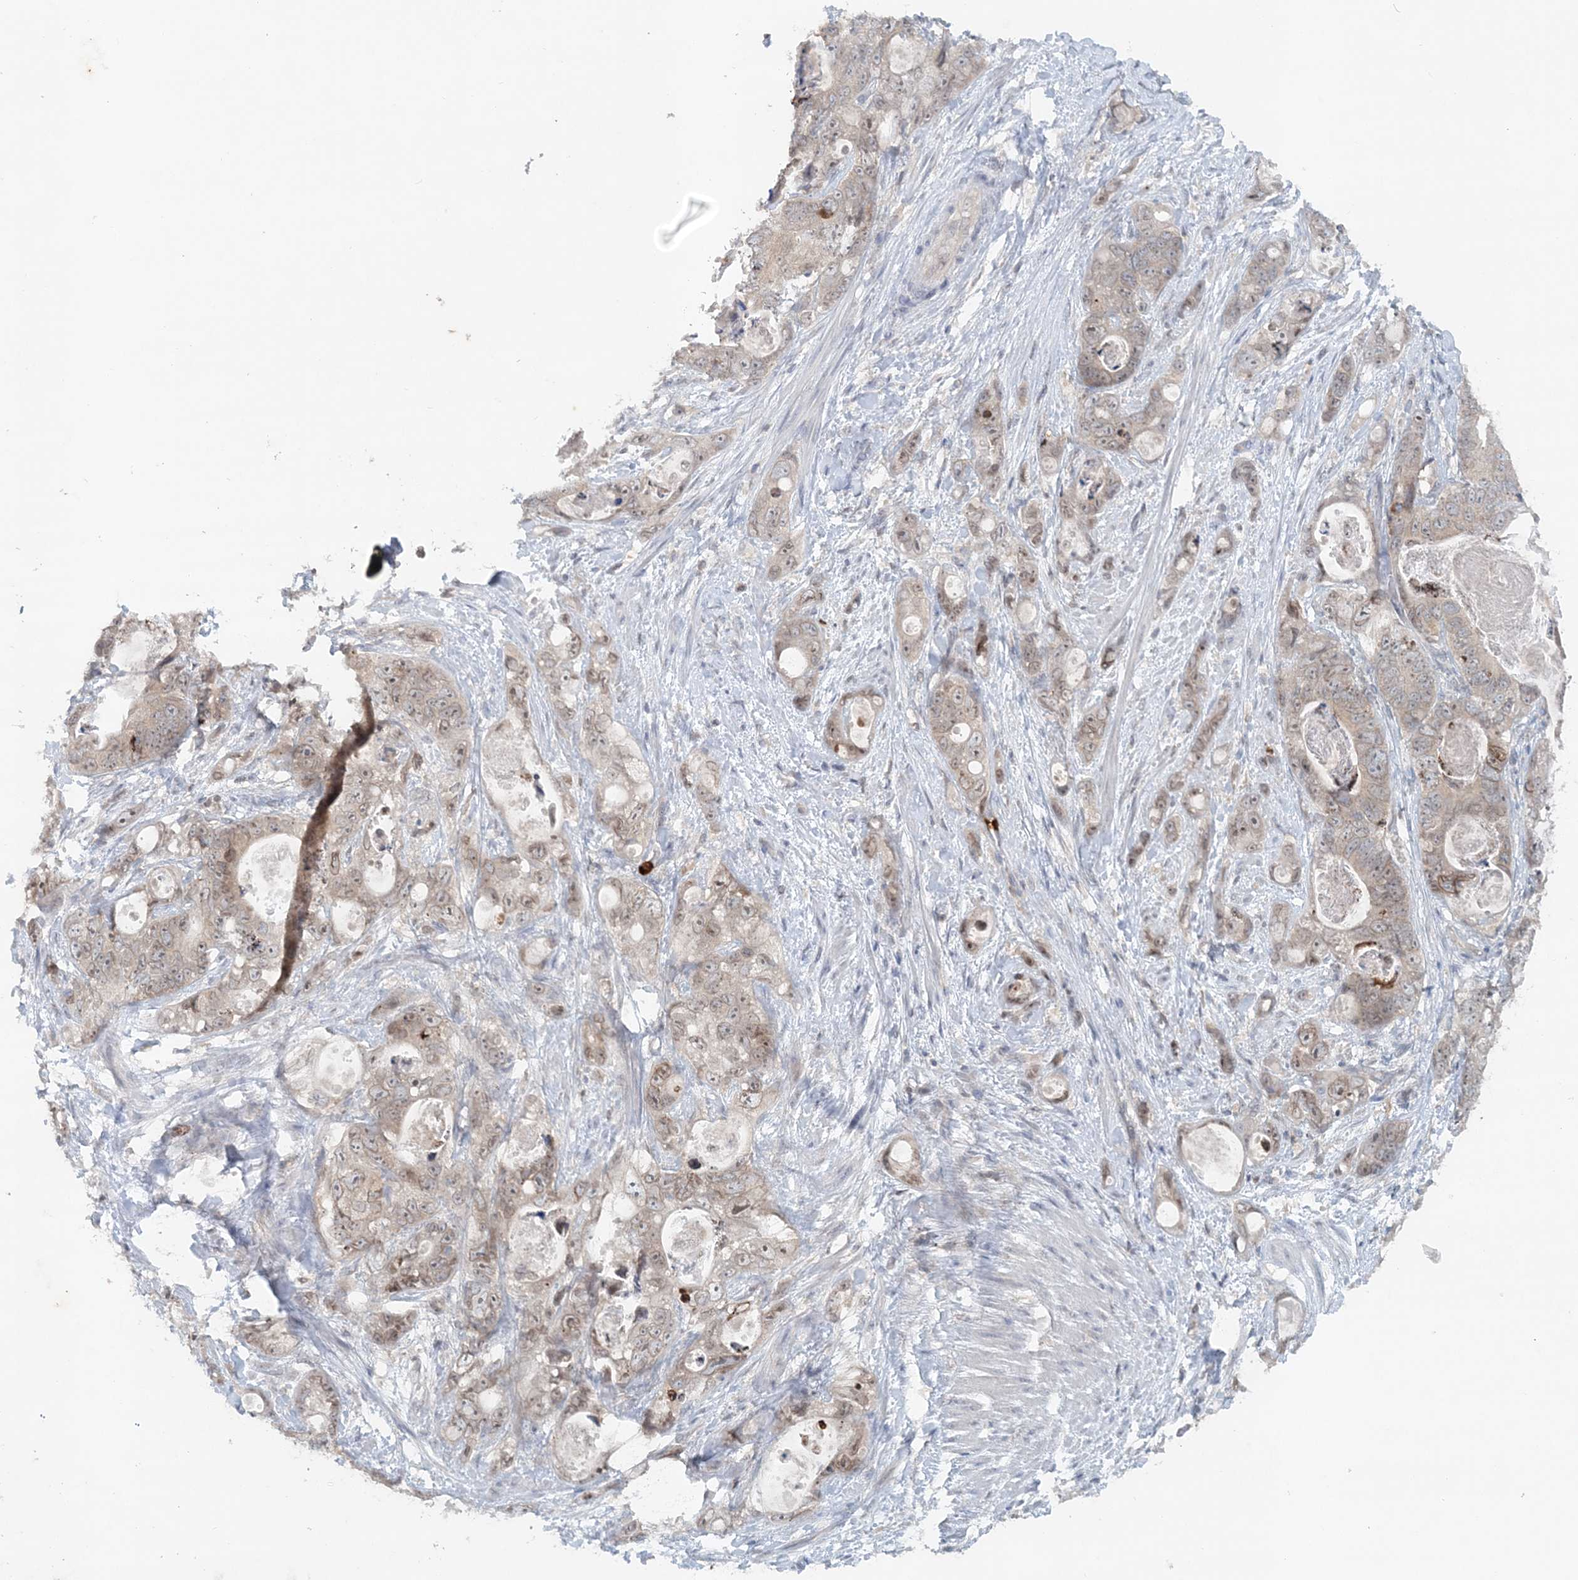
{"staining": {"intensity": "weak", "quantity": "<25%", "location": "cytoplasmic/membranous"}, "tissue": "stomach cancer", "cell_type": "Tumor cells", "image_type": "cancer", "snomed": [{"axis": "morphology", "description": "Normal tissue, NOS"}, {"axis": "morphology", "description": "Adenocarcinoma, NOS"}, {"axis": "topography", "description": "Stomach"}], "caption": "High power microscopy micrograph of an immunohistochemistry image of stomach cancer (adenocarcinoma), revealing no significant expression in tumor cells.", "gene": "NUP54", "patient": {"sex": "female", "age": 89}}